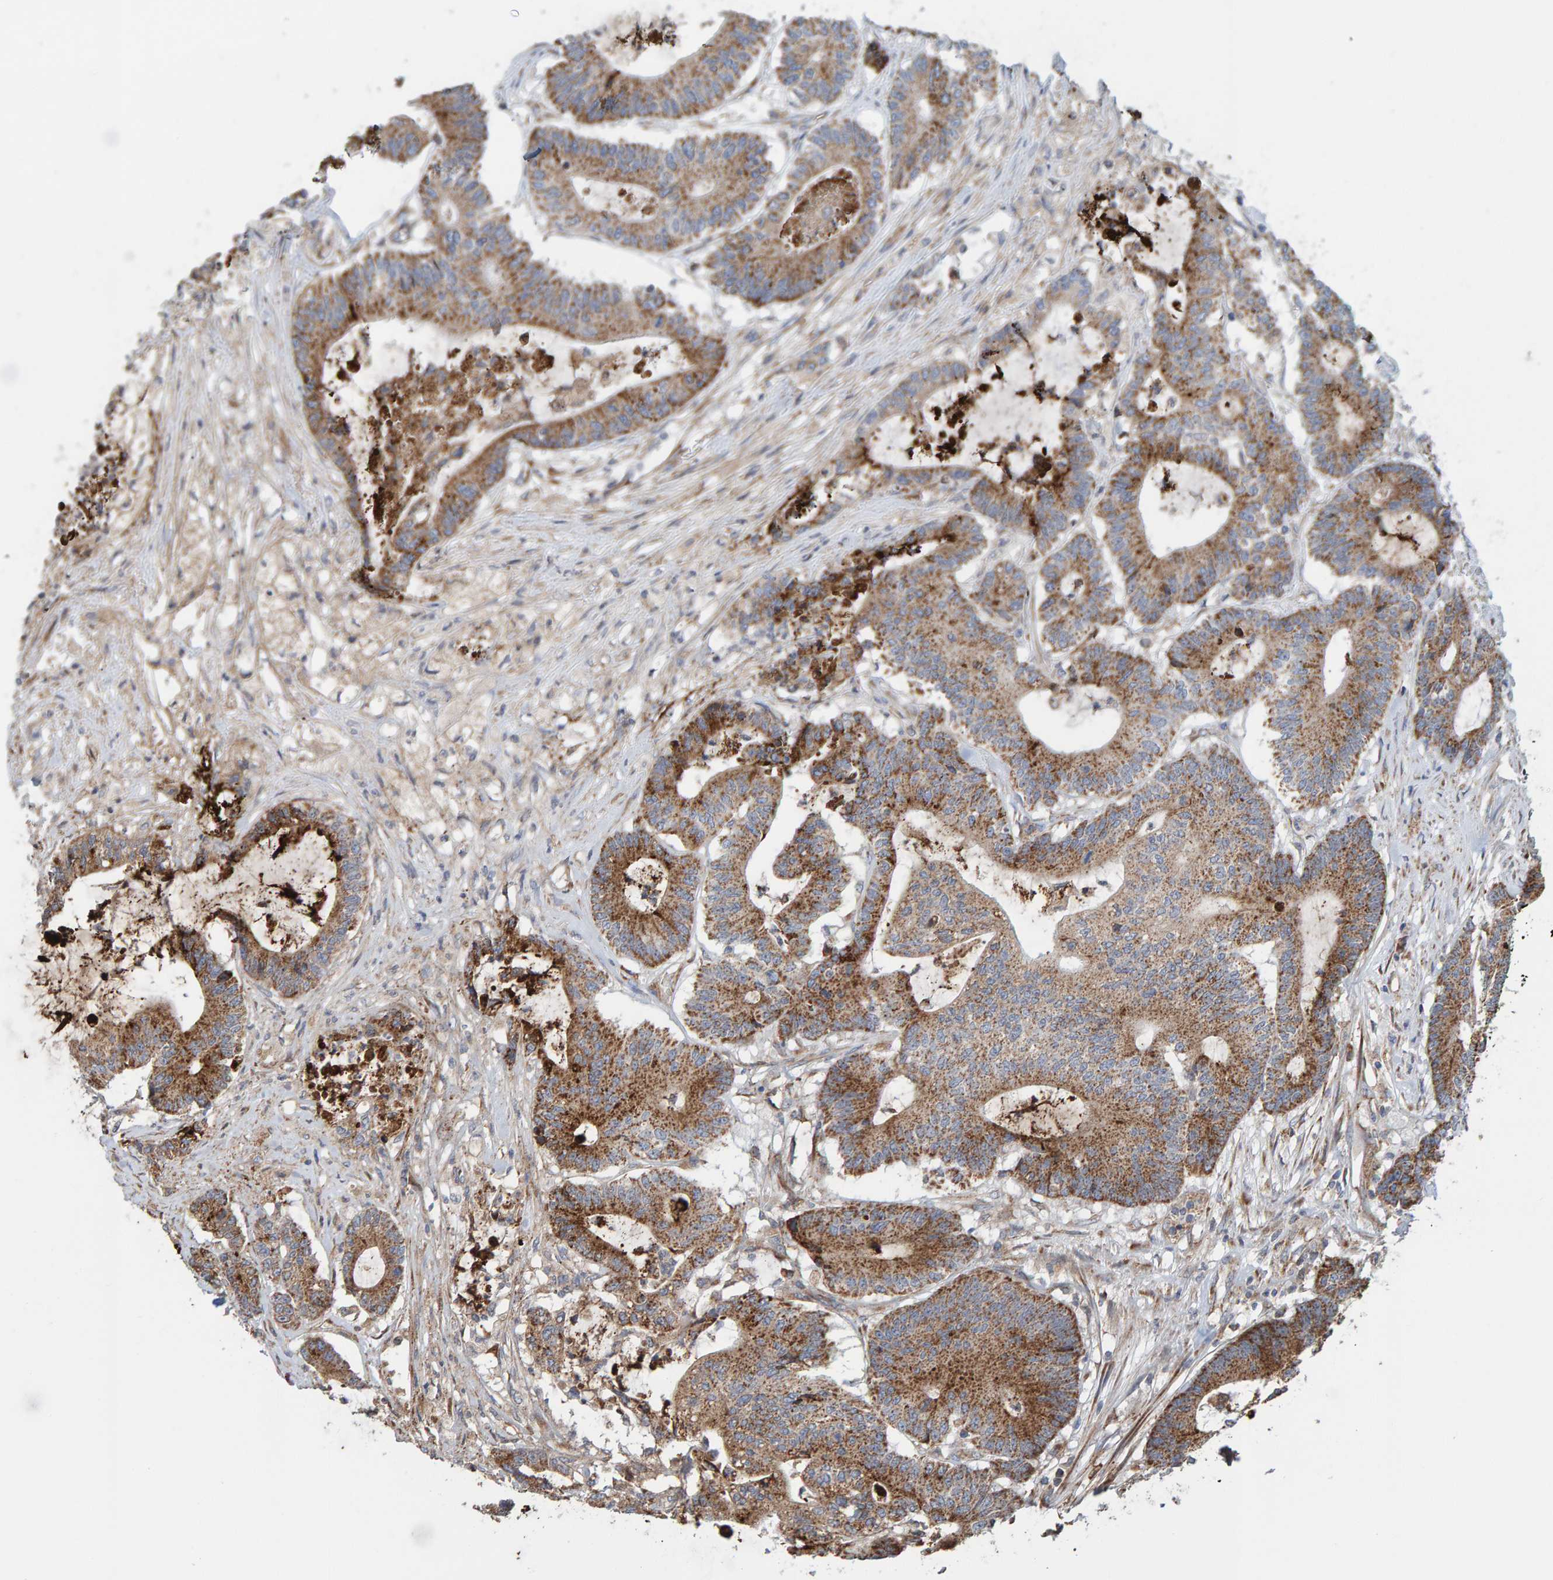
{"staining": {"intensity": "moderate", "quantity": ">75%", "location": "cytoplasmic/membranous"}, "tissue": "colorectal cancer", "cell_type": "Tumor cells", "image_type": "cancer", "snomed": [{"axis": "morphology", "description": "Adenocarcinoma, NOS"}, {"axis": "topography", "description": "Colon"}], "caption": "Adenocarcinoma (colorectal) was stained to show a protein in brown. There is medium levels of moderate cytoplasmic/membranous positivity in approximately >75% of tumor cells.", "gene": "MRPL45", "patient": {"sex": "female", "age": 84}}